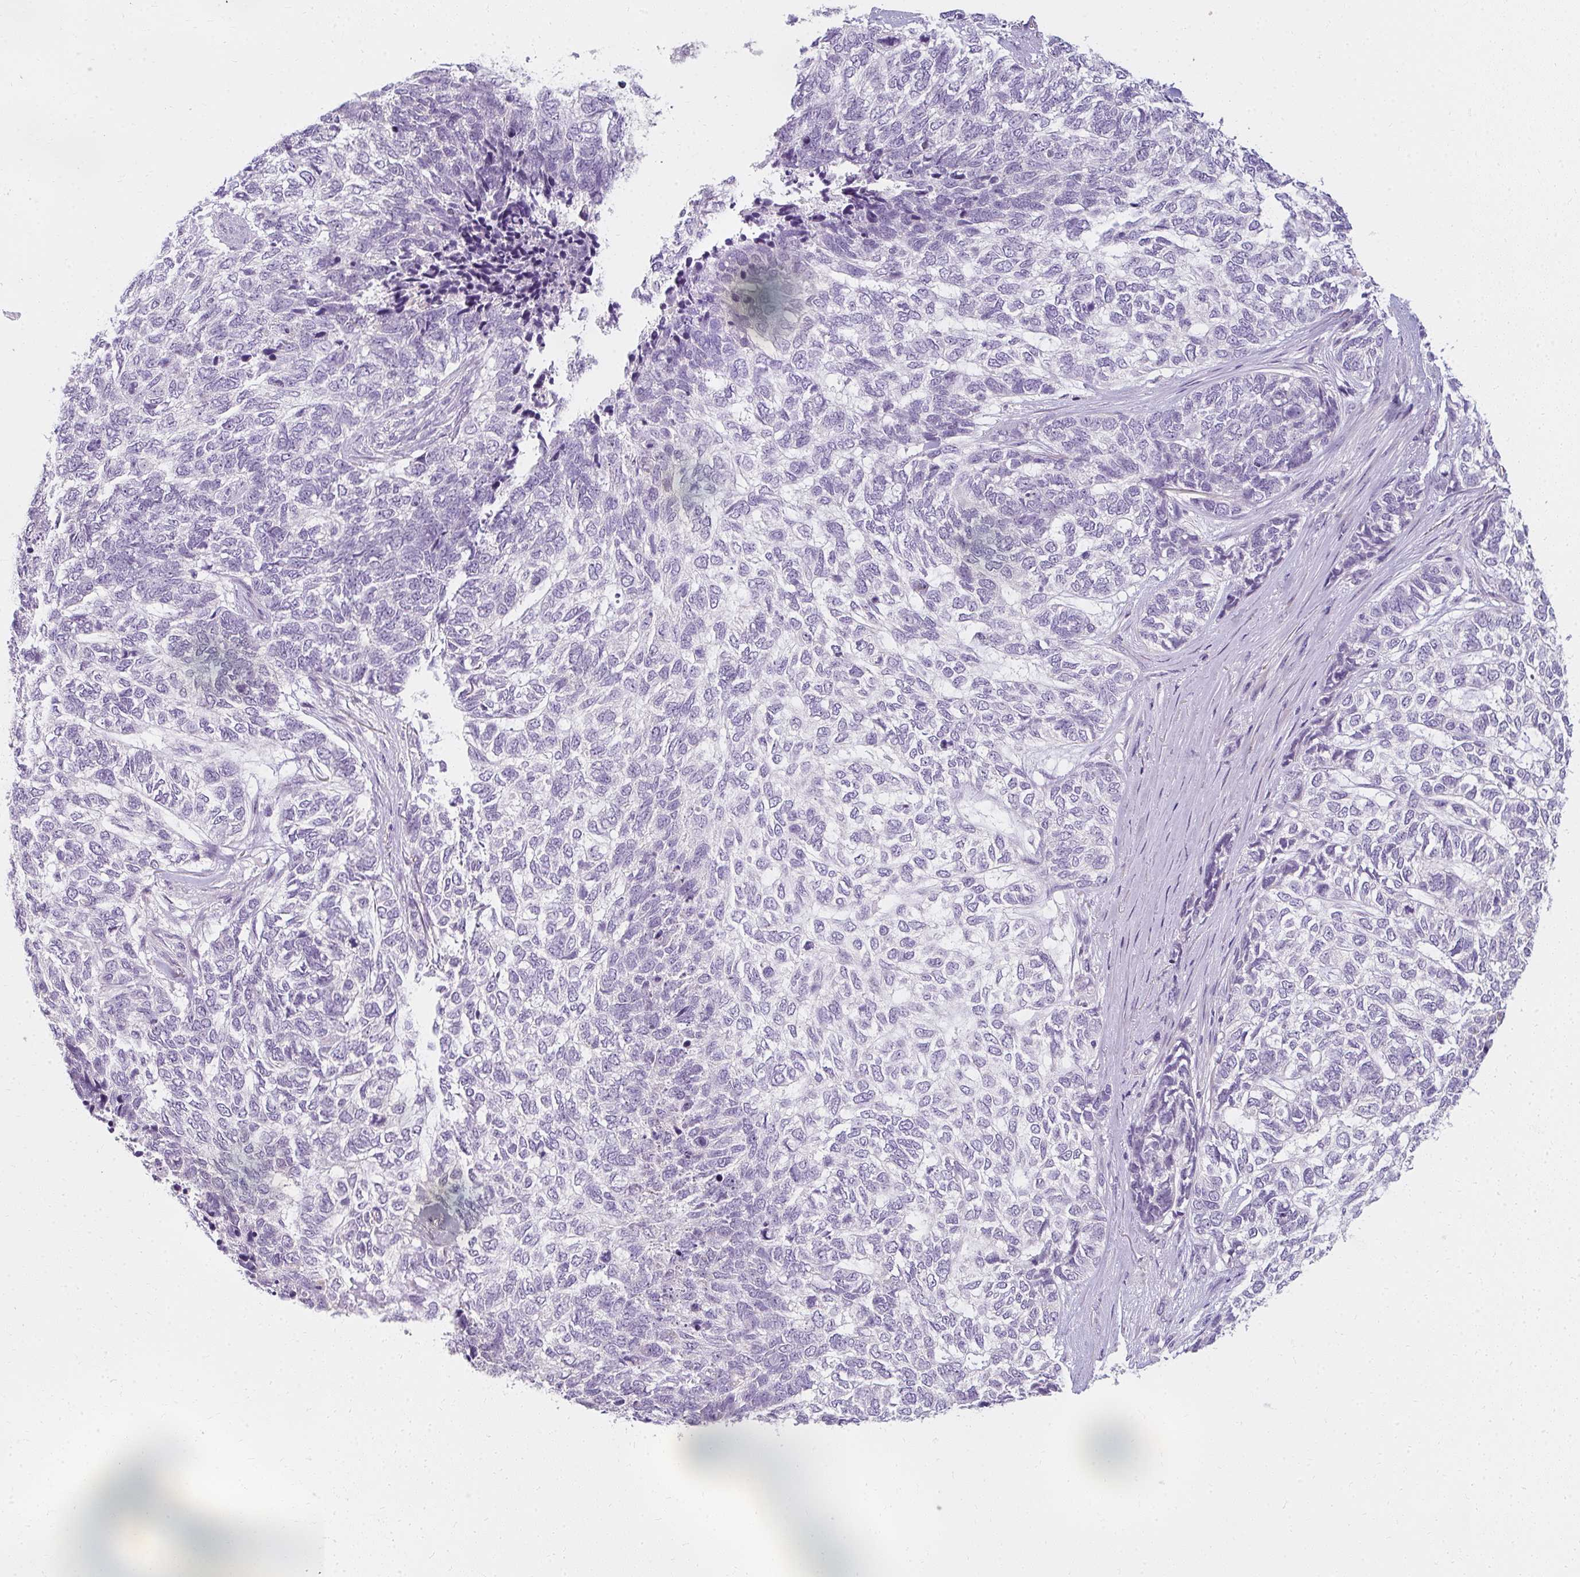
{"staining": {"intensity": "negative", "quantity": "none", "location": "none"}, "tissue": "skin cancer", "cell_type": "Tumor cells", "image_type": "cancer", "snomed": [{"axis": "morphology", "description": "Basal cell carcinoma"}, {"axis": "topography", "description": "Skin"}], "caption": "Immunohistochemical staining of human skin basal cell carcinoma shows no significant staining in tumor cells.", "gene": "PPP1R3G", "patient": {"sex": "female", "age": 65}}